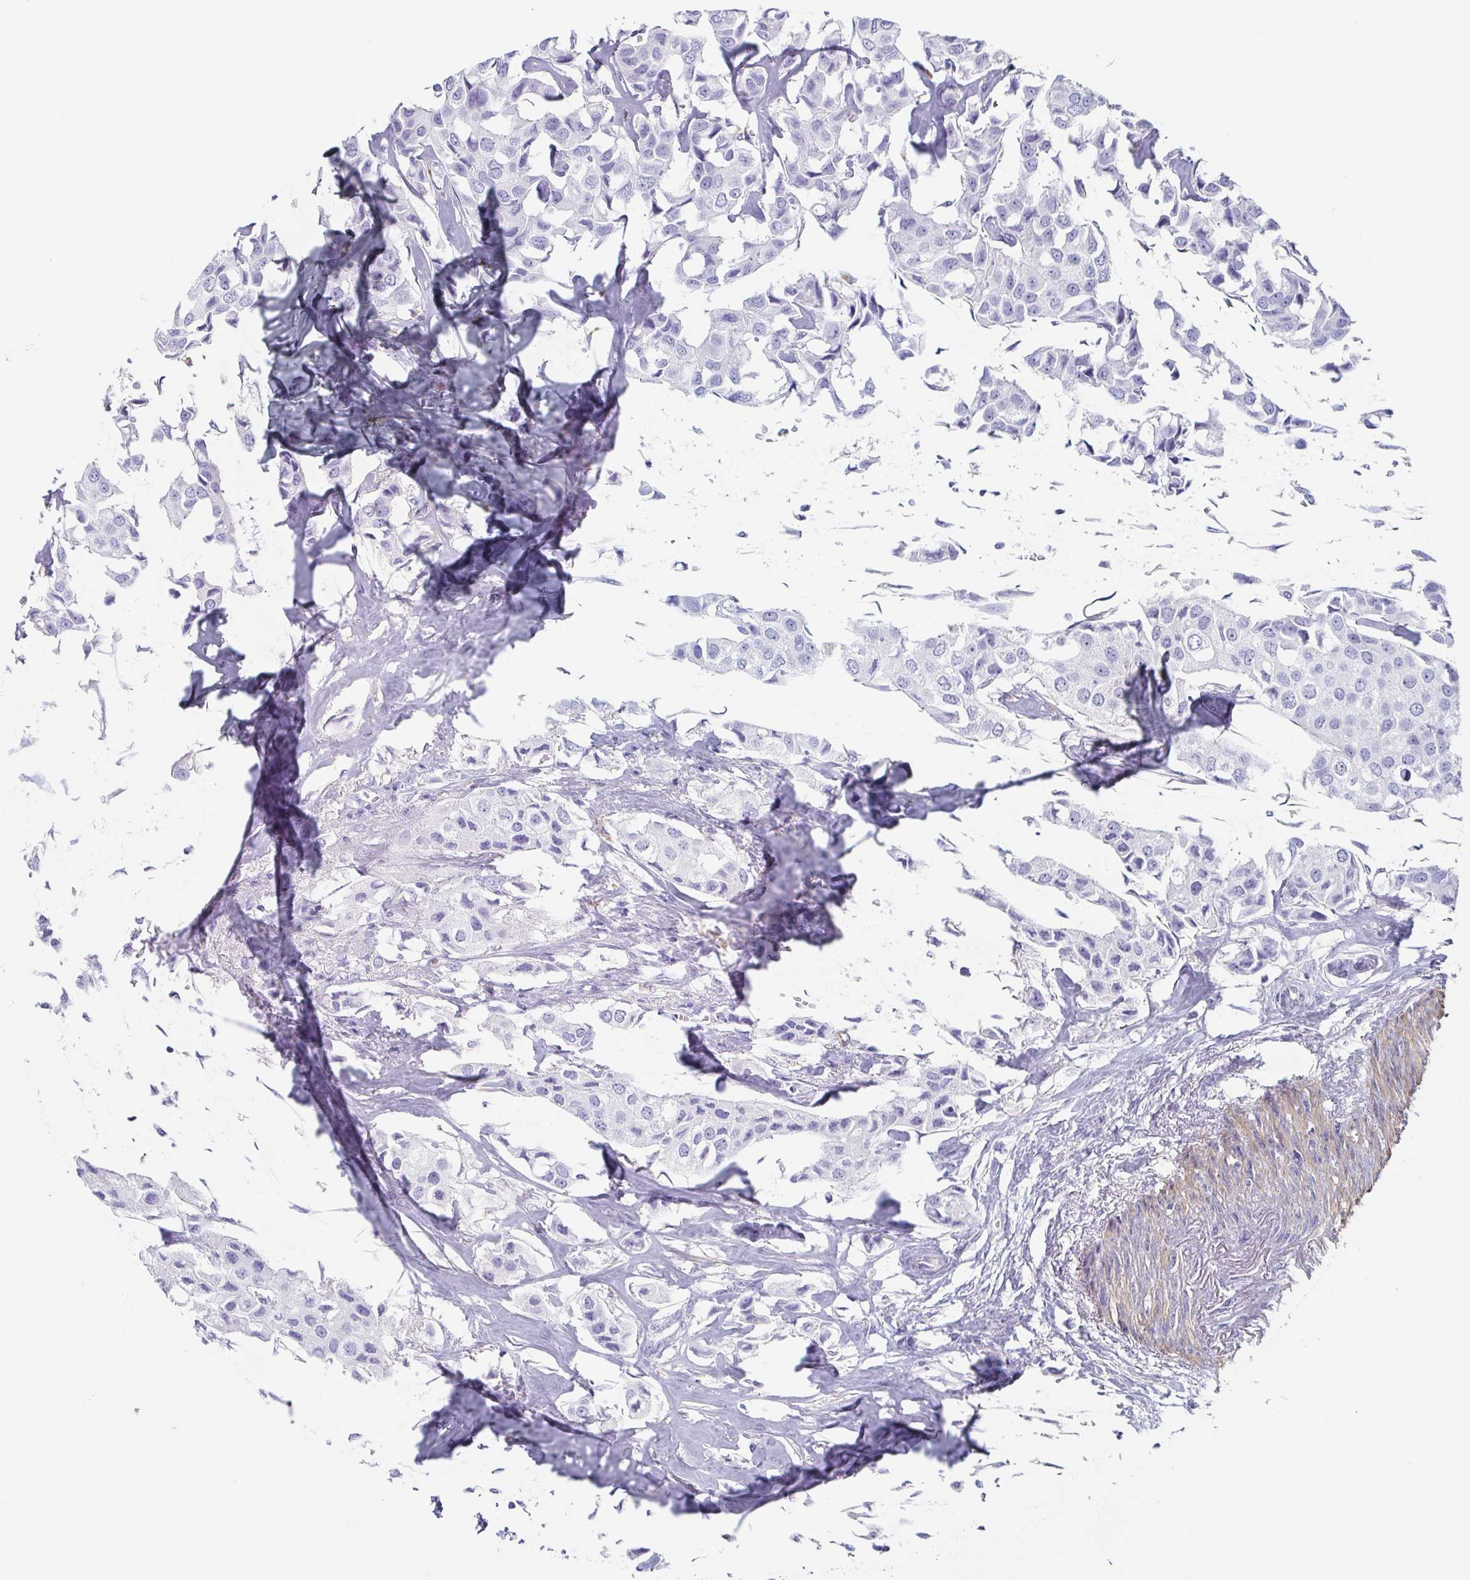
{"staining": {"intensity": "negative", "quantity": "none", "location": "none"}, "tissue": "breast cancer", "cell_type": "Tumor cells", "image_type": "cancer", "snomed": [{"axis": "morphology", "description": "Duct carcinoma"}, {"axis": "topography", "description": "Breast"}], "caption": "There is no significant positivity in tumor cells of breast cancer (intraductal carcinoma).", "gene": "TAGLN3", "patient": {"sex": "female", "age": 80}}